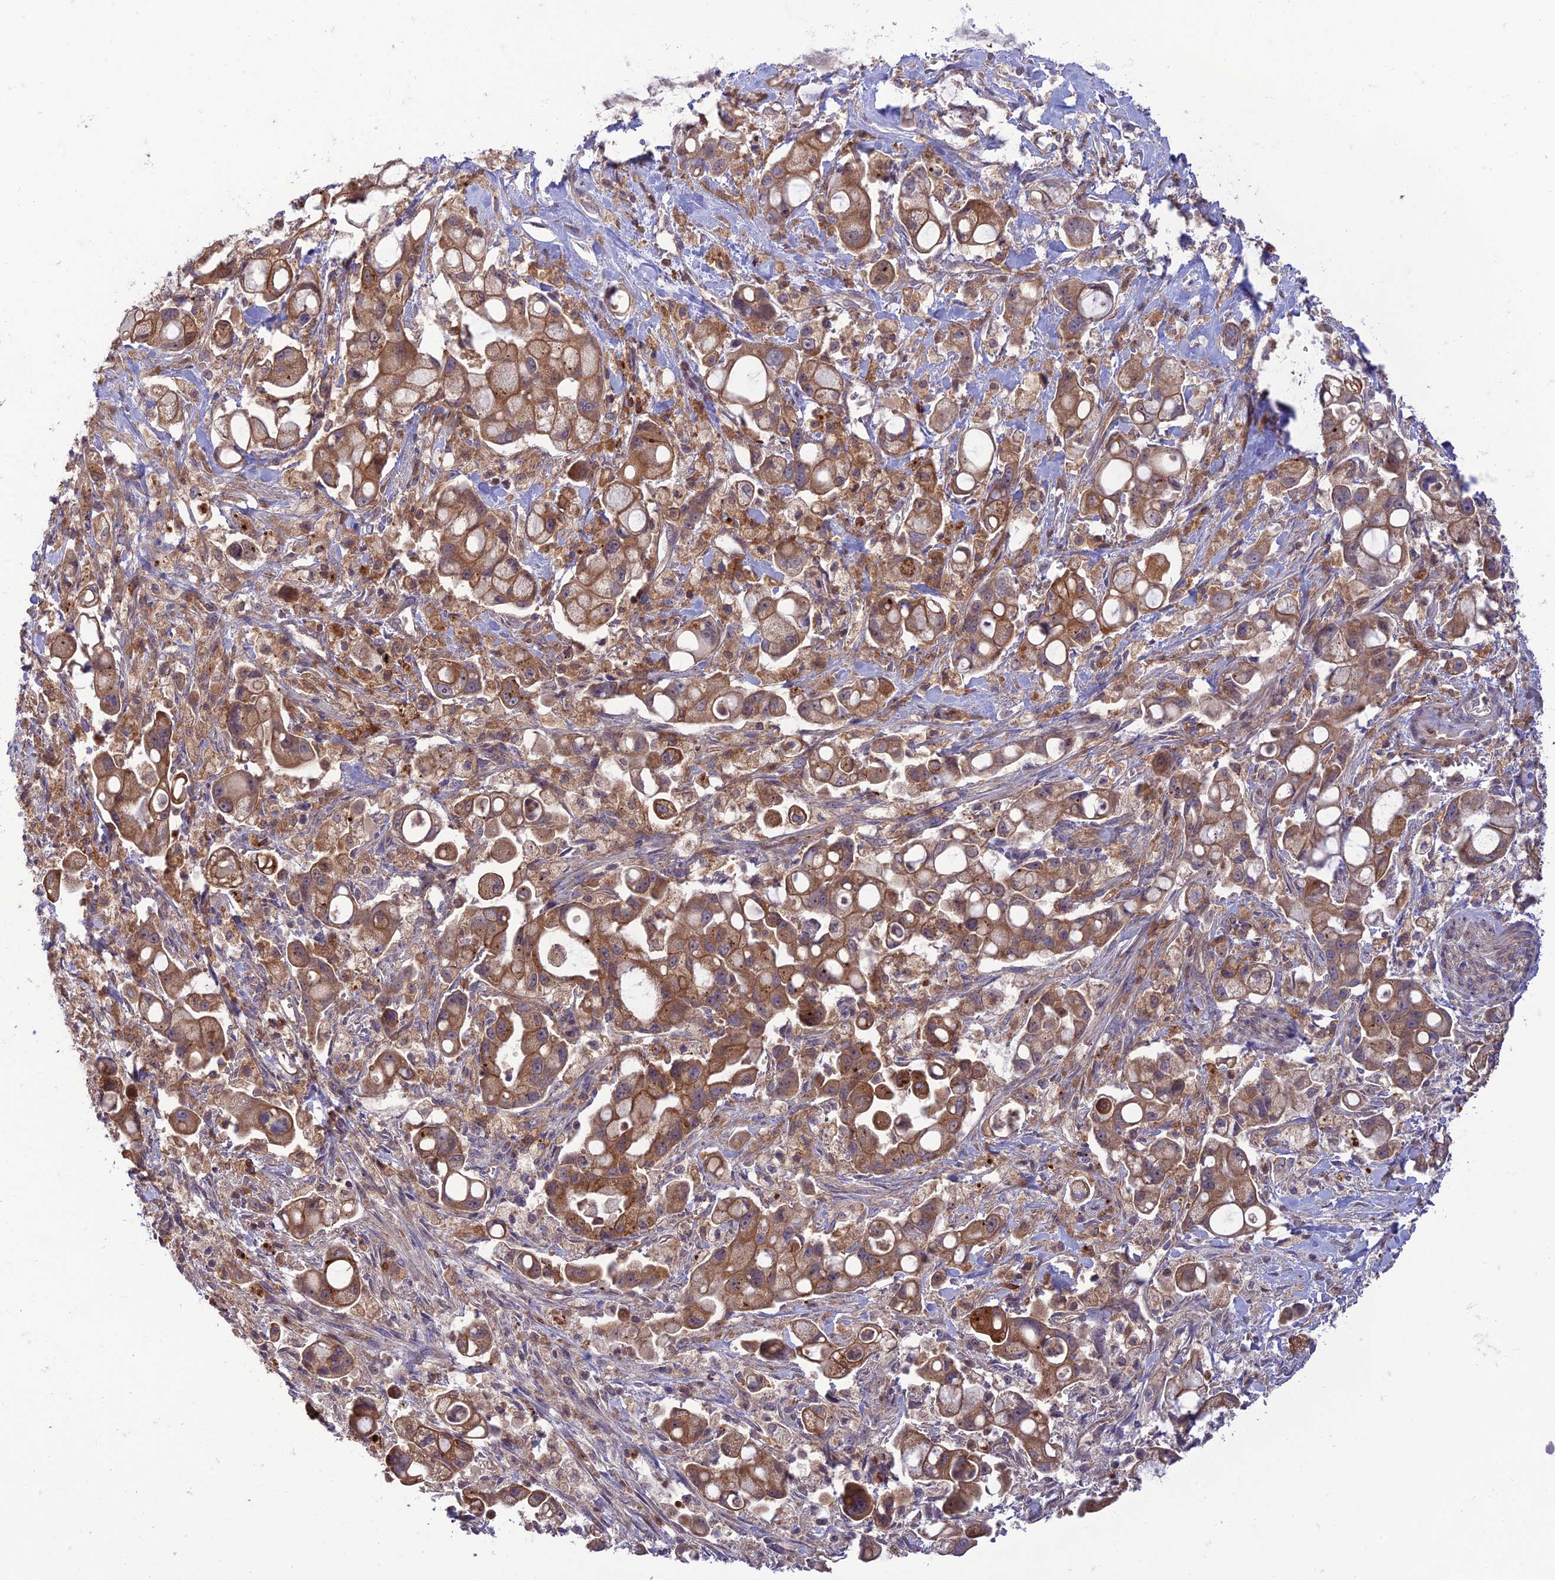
{"staining": {"intensity": "strong", "quantity": ">75%", "location": "cytoplasmic/membranous"}, "tissue": "pancreatic cancer", "cell_type": "Tumor cells", "image_type": "cancer", "snomed": [{"axis": "morphology", "description": "Adenocarcinoma, NOS"}, {"axis": "topography", "description": "Pancreas"}], "caption": "Immunohistochemistry micrograph of pancreatic cancer (adenocarcinoma) stained for a protein (brown), which demonstrates high levels of strong cytoplasmic/membranous positivity in approximately >75% of tumor cells.", "gene": "IRAK3", "patient": {"sex": "male", "age": 68}}